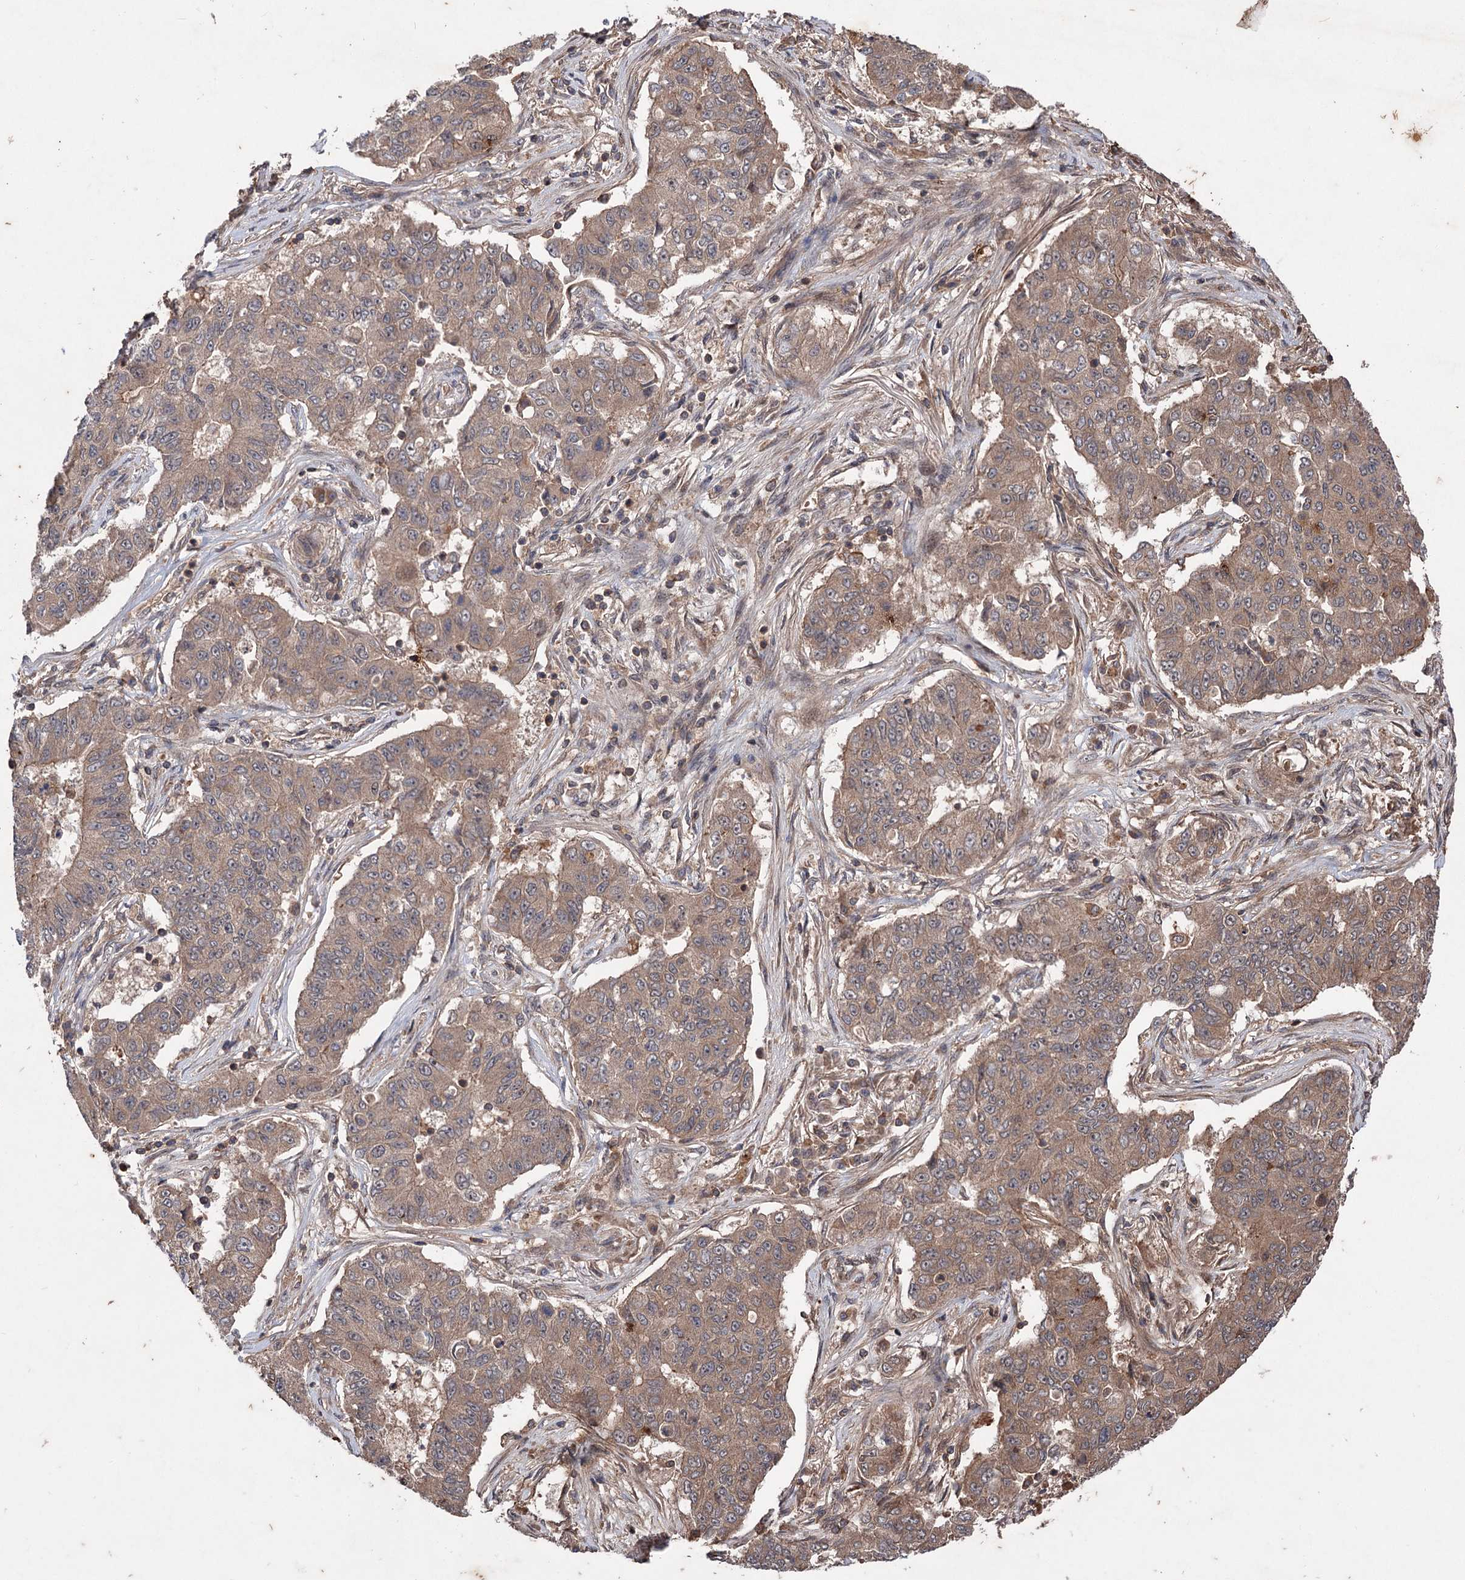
{"staining": {"intensity": "weak", "quantity": ">75%", "location": "cytoplasmic/membranous"}, "tissue": "lung cancer", "cell_type": "Tumor cells", "image_type": "cancer", "snomed": [{"axis": "morphology", "description": "Squamous cell carcinoma, NOS"}, {"axis": "topography", "description": "Lung"}], "caption": "High-power microscopy captured an immunohistochemistry (IHC) image of lung squamous cell carcinoma, revealing weak cytoplasmic/membranous staining in approximately >75% of tumor cells.", "gene": "ADK", "patient": {"sex": "male", "age": 74}}